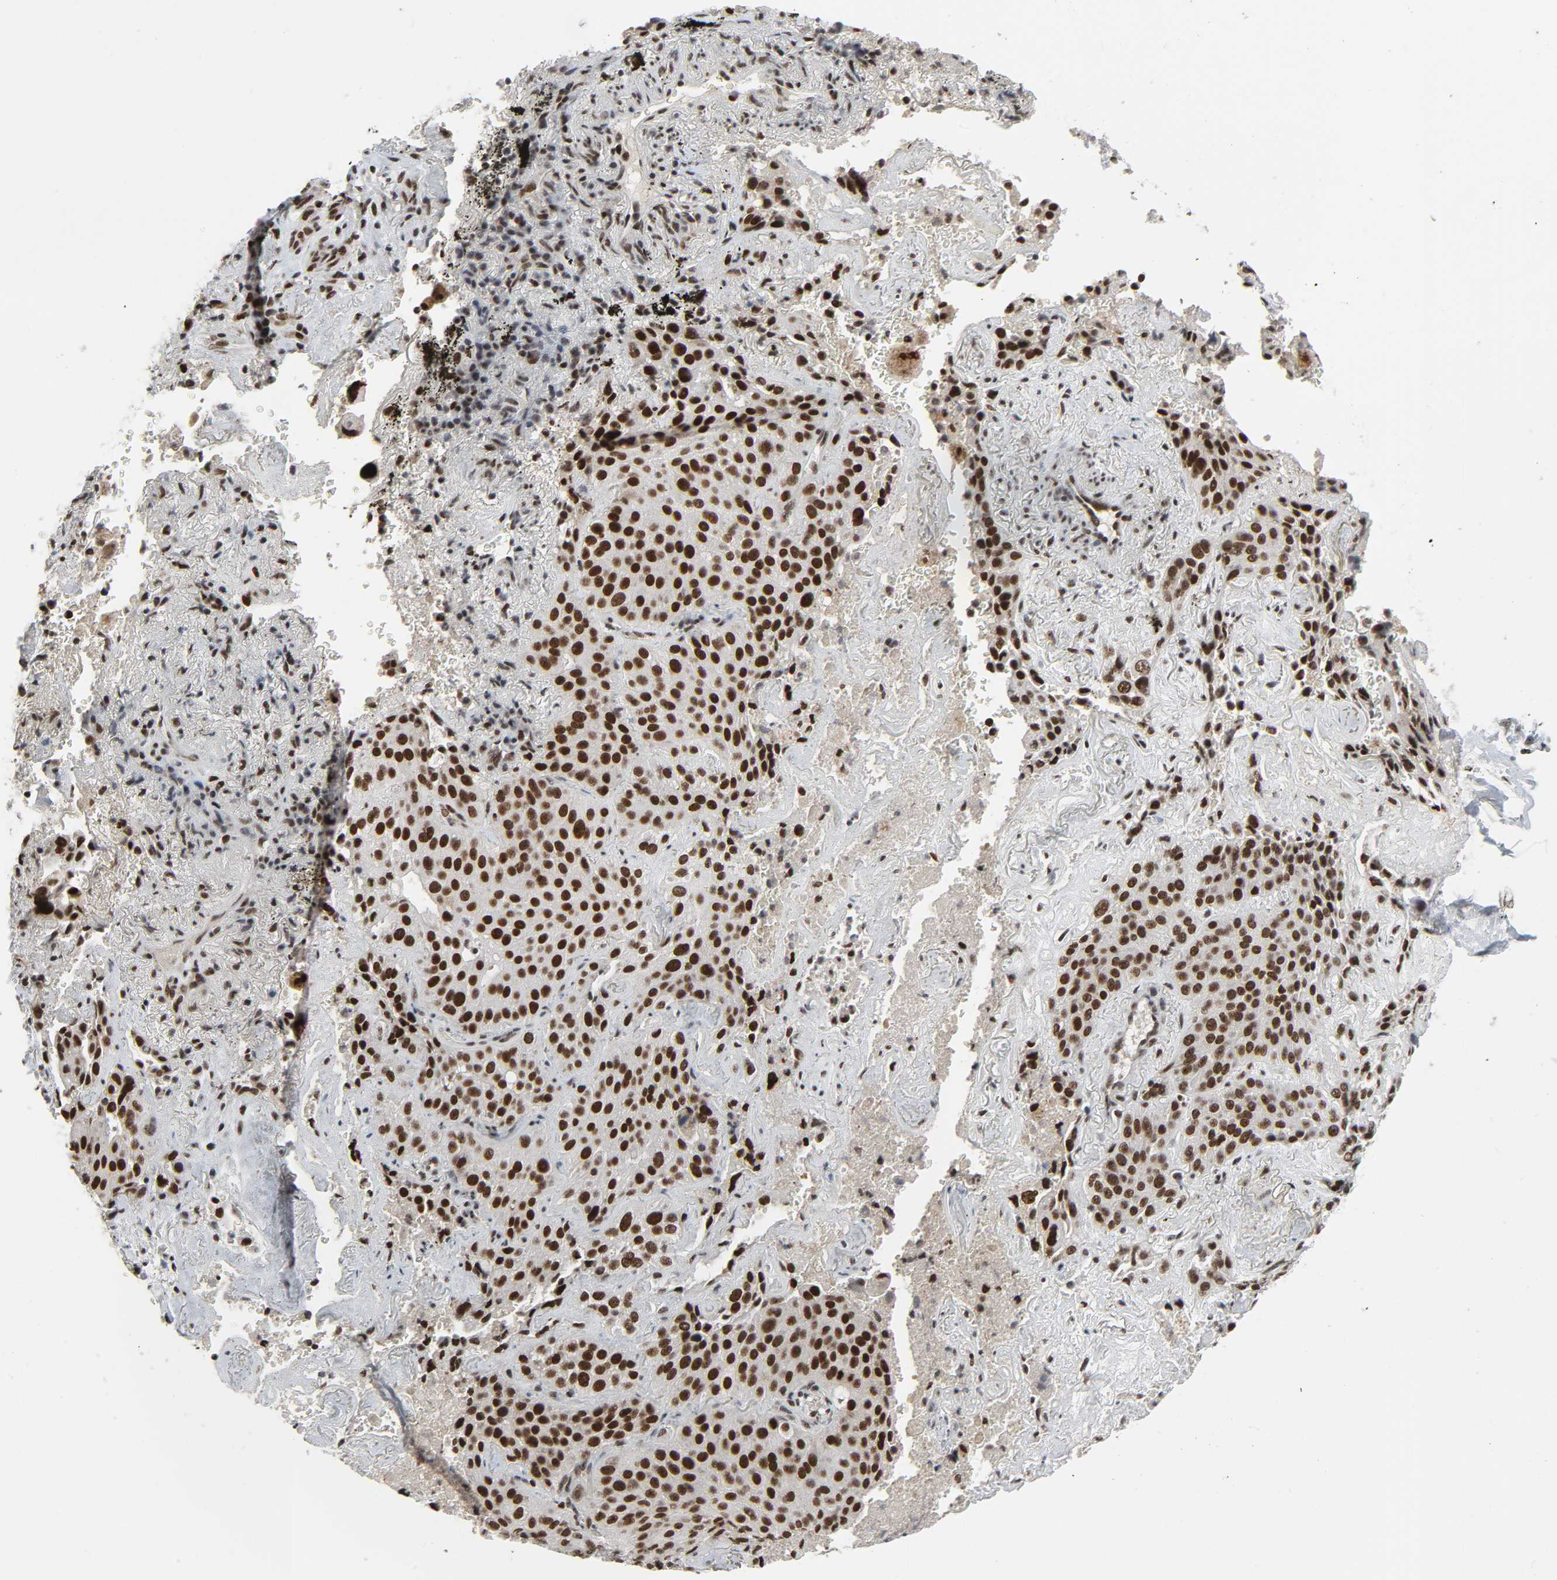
{"staining": {"intensity": "strong", "quantity": ">75%", "location": "nuclear"}, "tissue": "lung cancer", "cell_type": "Tumor cells", "image_type": "cancer", "snomed": [{"axis": "morphology", "description": "Squamous cell carcinoma, NOS"}, {"axis": "topography", "description": "Lung"}], "caption": "The photomicrograph displays immunohistochemical staining of lung cancer. There is strong nuclear positivity is seen in approximately >75% of tumor cells. The staining was performed using DAB, with brown indicating positive protein expression. Nuclei are stained blue with hematoxylin.", "gene": "CDK7", "patient": {"sex": "male", "age": 54}}